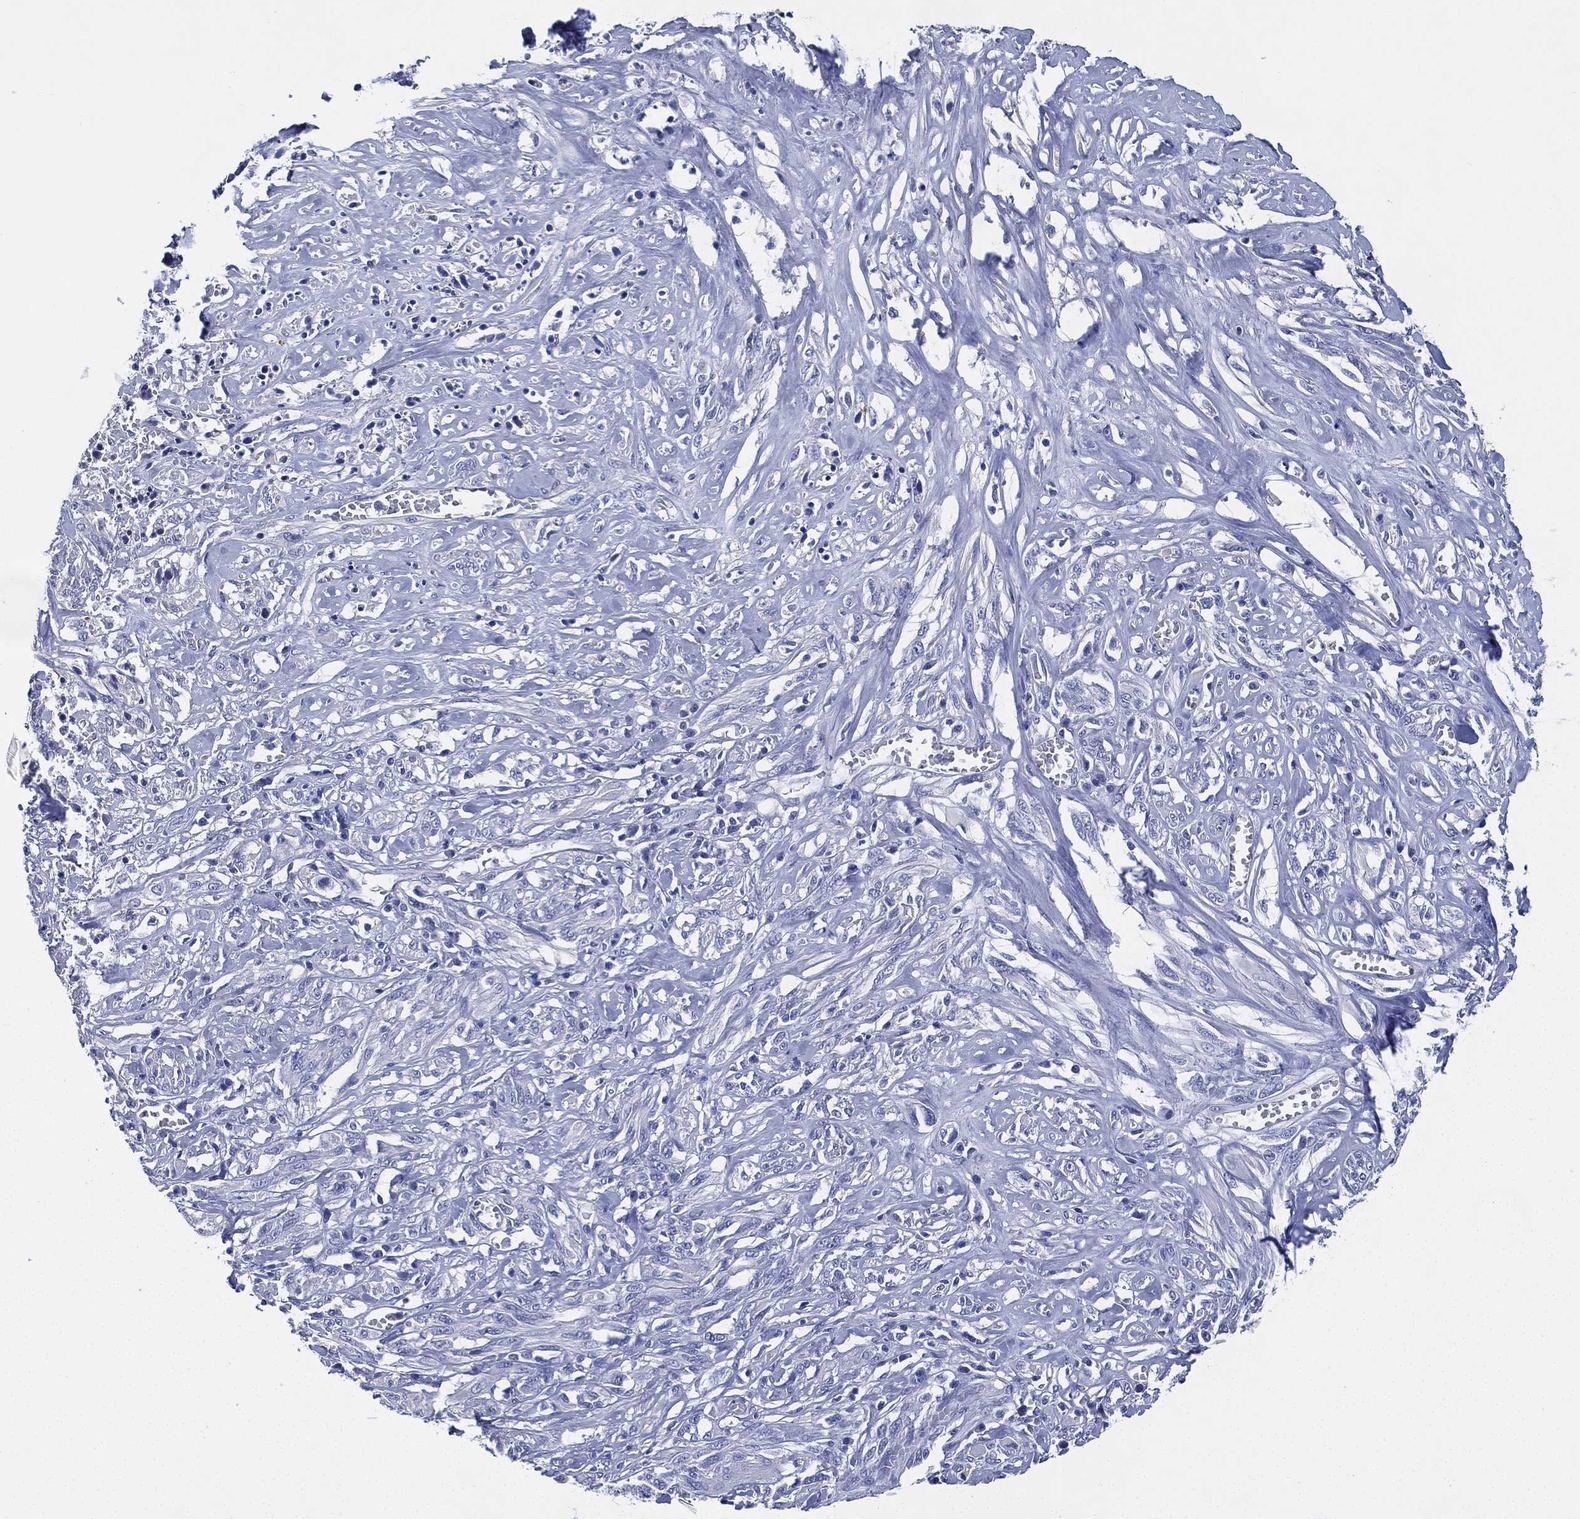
{"staining": {"intensity": "negative", "quantity": "none", "location": "none"}, "tissue": "melanoma", "cell_type": "Tumor cells", "image_type": "cancer", "snomed": [{"axis": "morphology", "description": "Malignant melanoma, NOS"}, {"axis": "topography", "description": "Skin"}], "caption": "Human melanoma stained for a protein using immunohistochemistry (IHC) reveals no staining in tumor cells.", "gene": "CCDC70", "patient": {"sex": "female", "age": 91}}